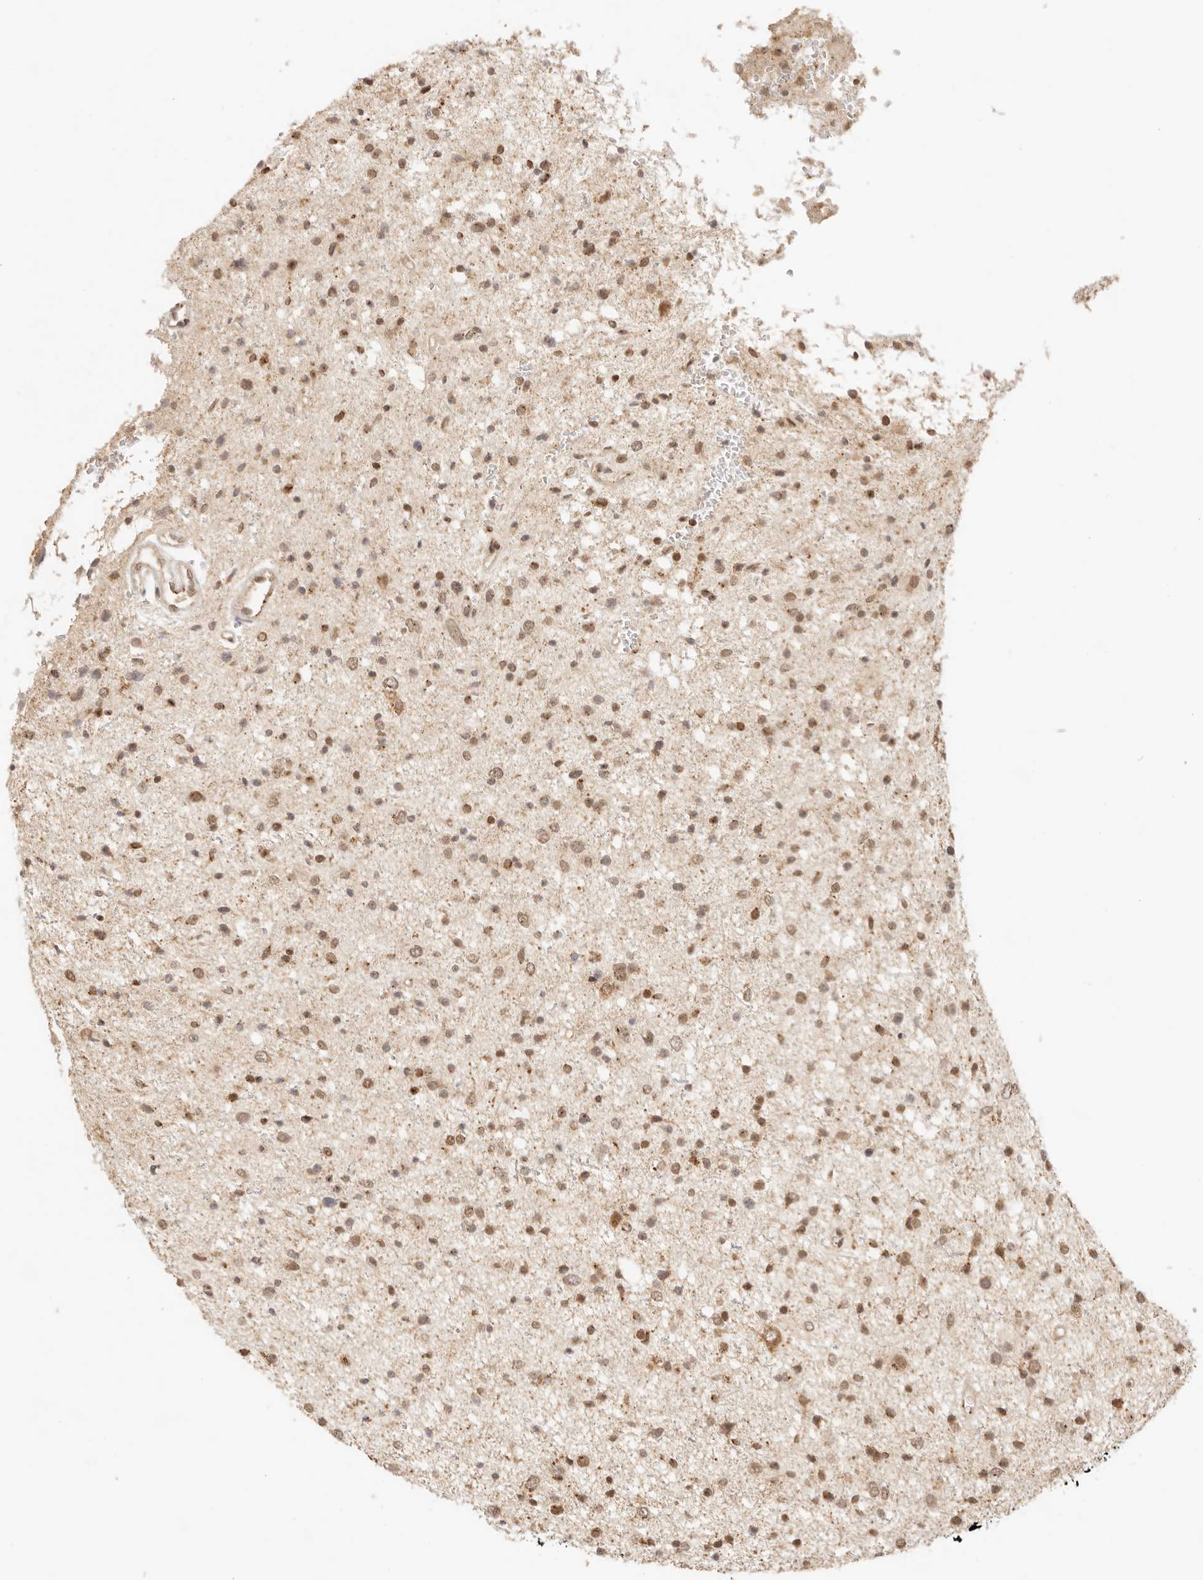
{"staining": {"intensity": "moderate", "quantity": ">75%", "location": "cytoplasmic/membranous,nuclear"}, "tissue": "glioma", "cell_type": "Tumor cells", "image_type": "cancer", "snomed": [{"axis": "morphology", "description": "Glioma, malignant, Low grade"}, {"axis": "topography", "description": "Brain"}], "caption": "About >75% of tumor cells in human glioma reveal moderate cytoplasmic/membranous and nuclear protein expression as visualized by brown immunohistochemical staining.", "gene": "INTS11", "patient": {"sex": "female", "age": 37}}